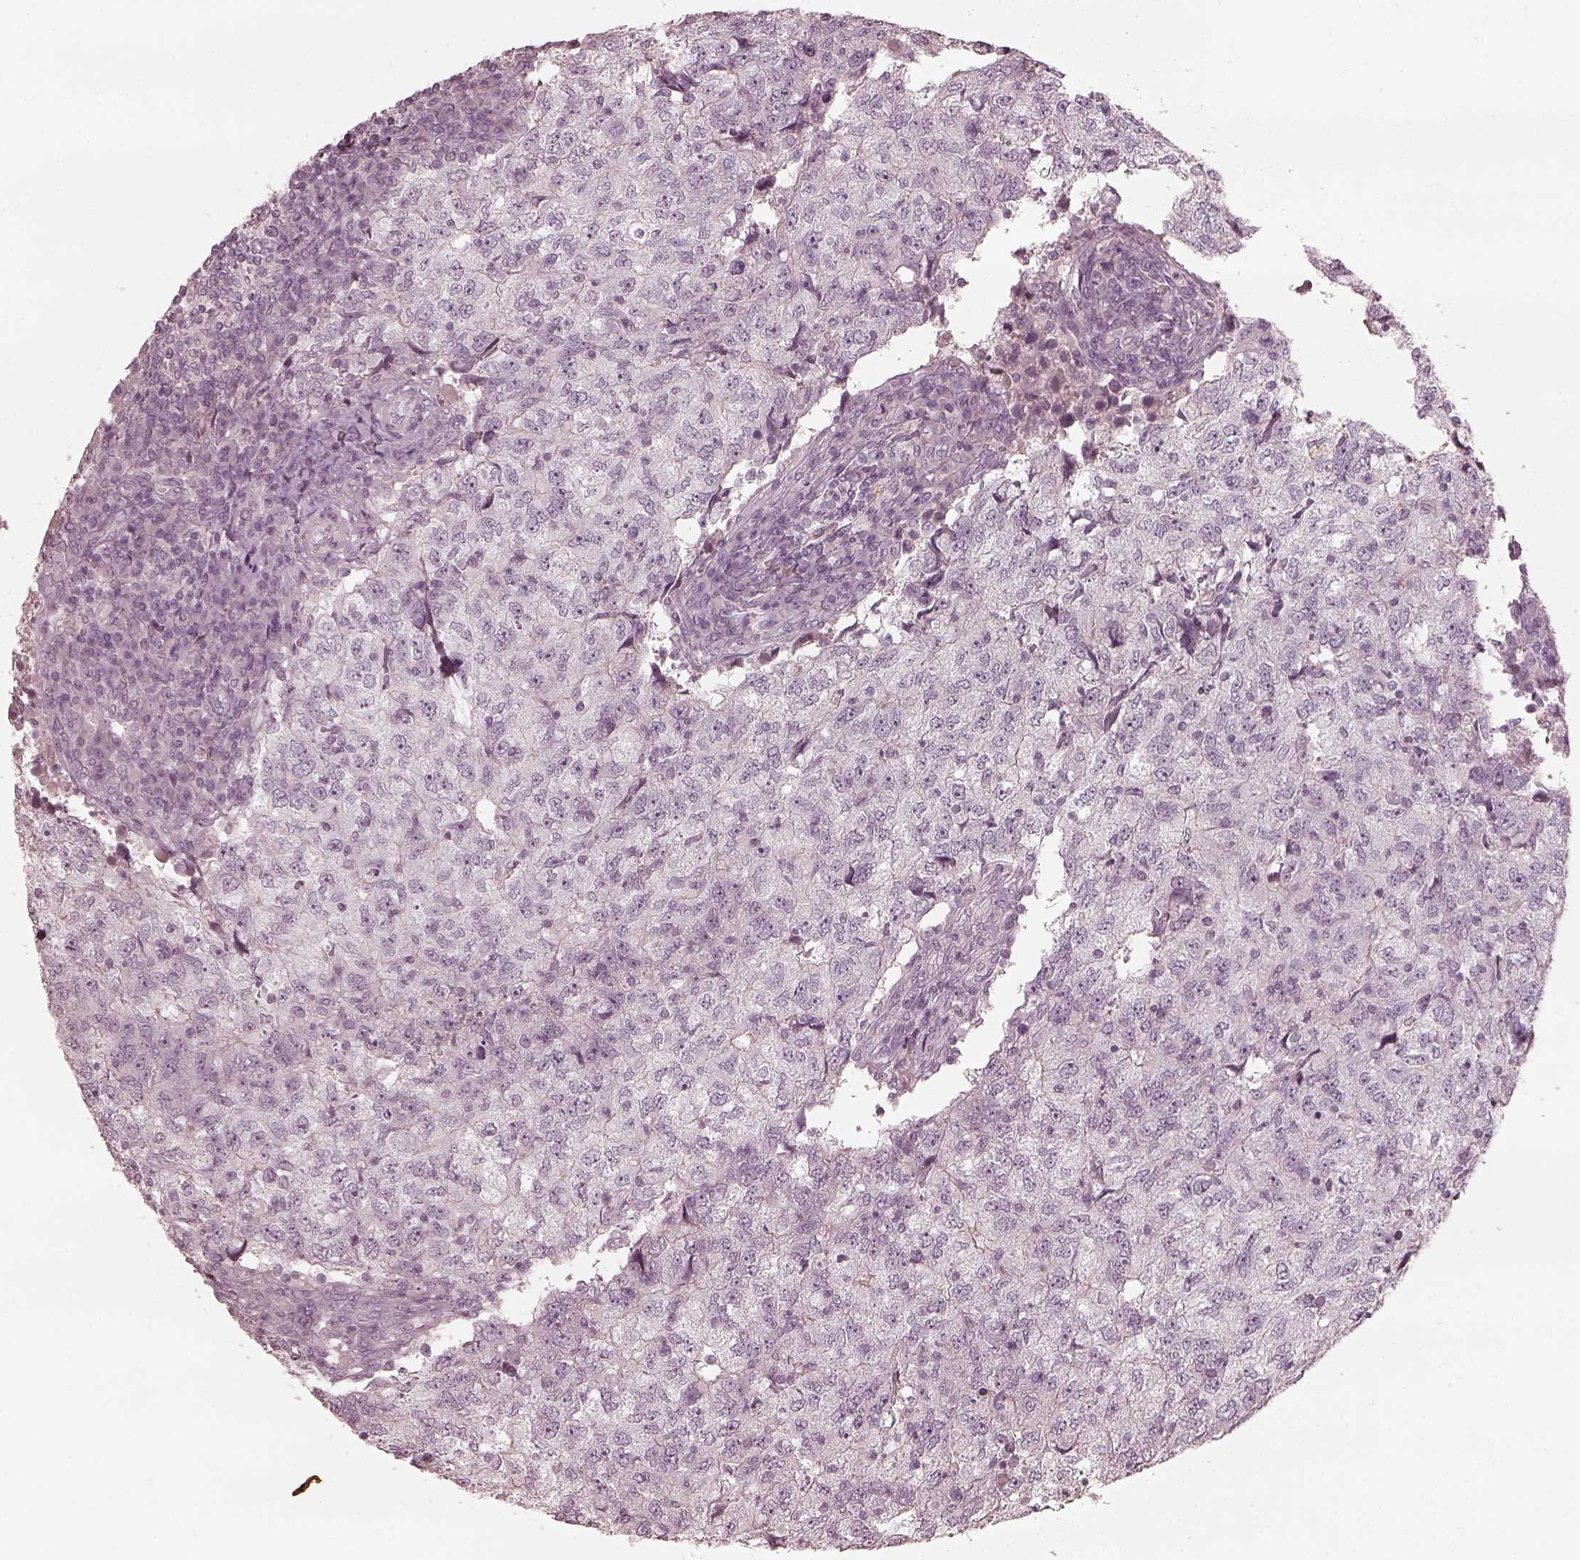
{"staining": {"intensity": "negative", "quantity": "none", "location": "none"}, "tissue": "breast cancer", "cell_type": "Tumor cells", "image_type": "cancer", "snomed": [{"axis": "morphology", "description": "Duct carcinoma"}, {"axis": "topography", "description": "Breast"}], "caption": "Tumor cells are negative for protein expression in human breast invasive ductal carcinoma. The staining was performed using DAB (3,3'-diaminobenzidine) to visualize the protein expression in brown, while the nuclei were stained in blue with hematoxylin (Magnification: 20x).", "gene": "ADRB3", "patient": {"sex": "female", "age": 30}}